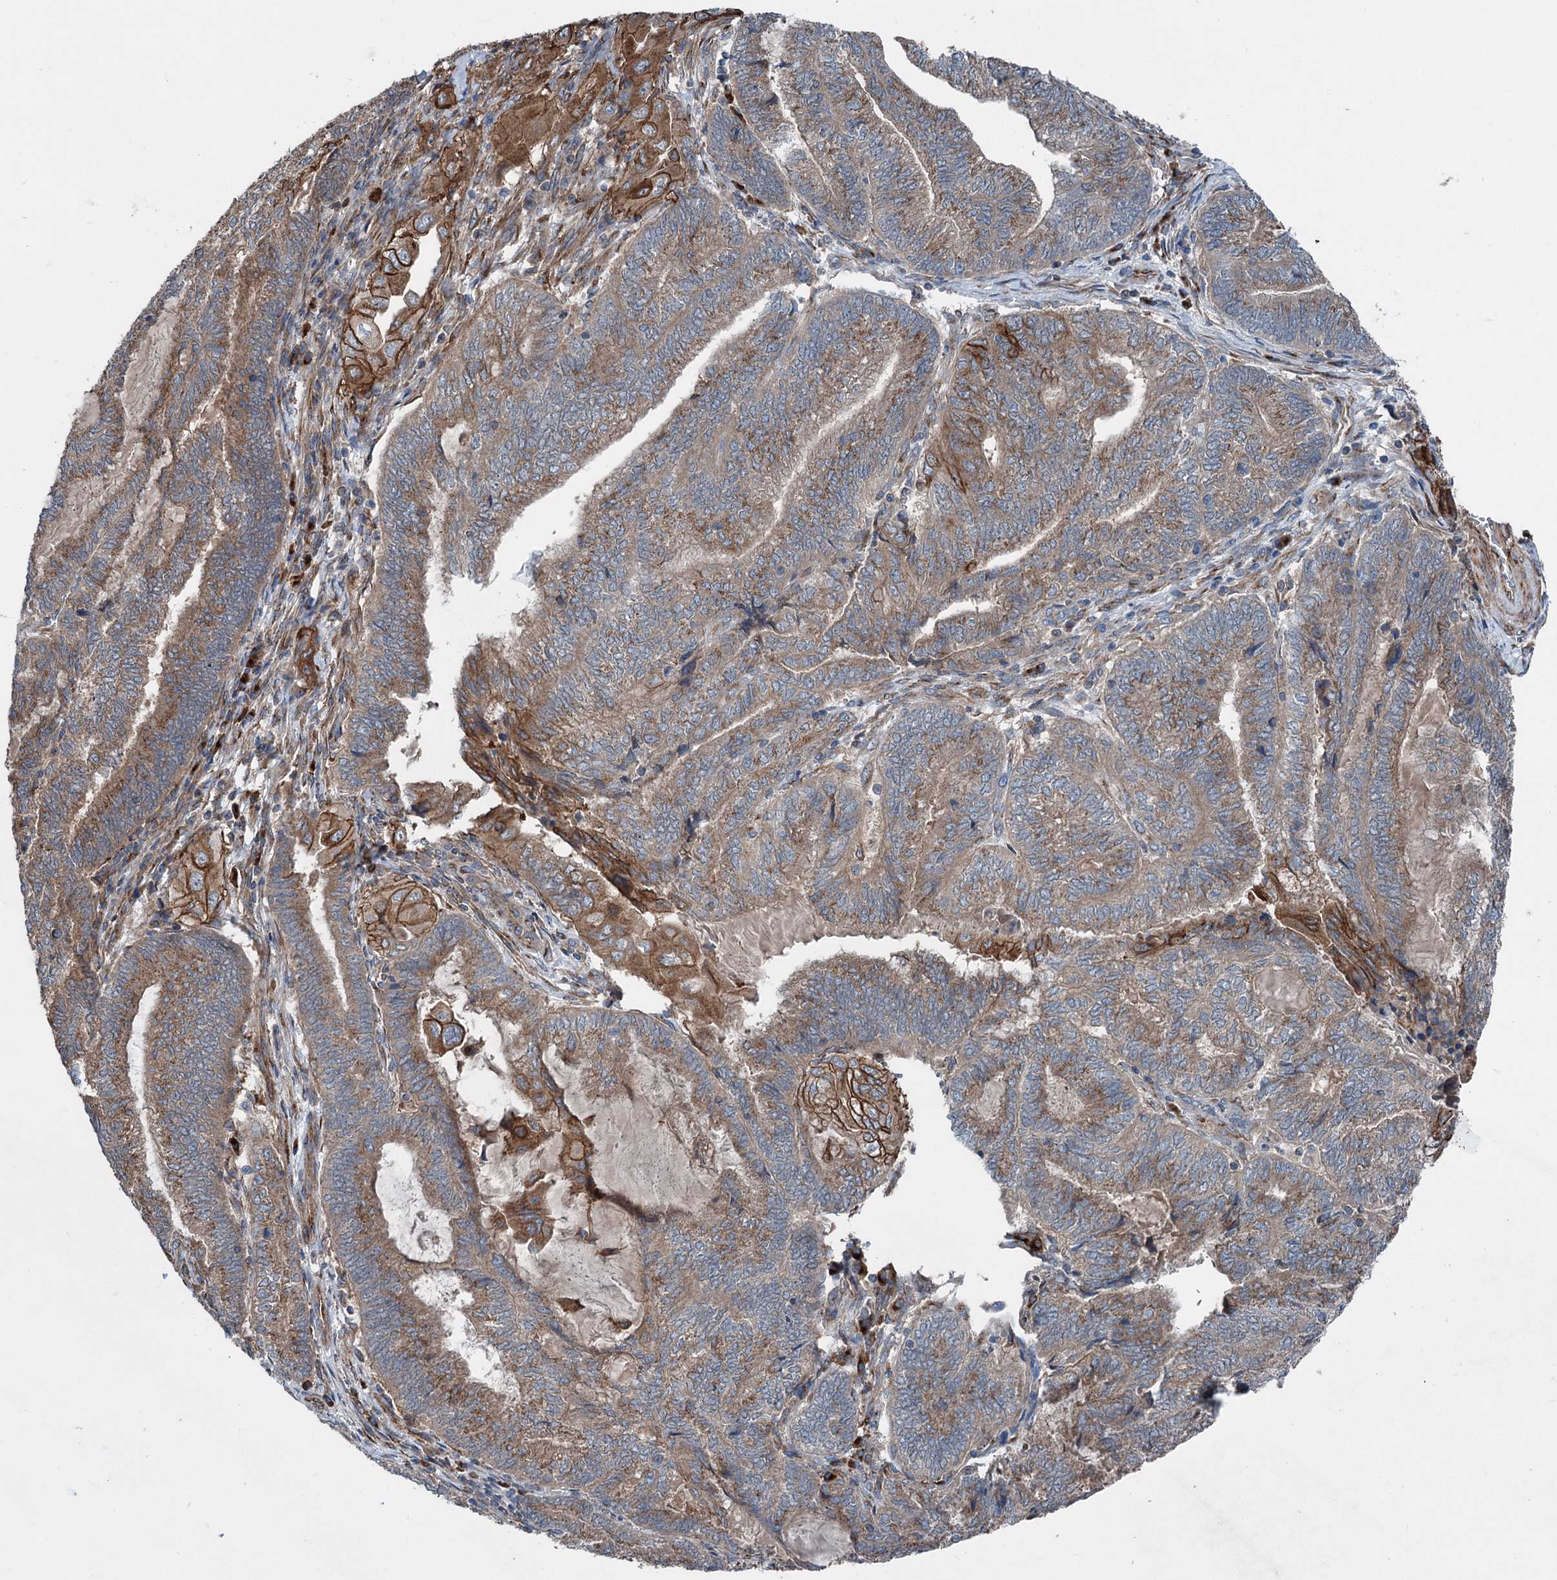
{"staining": {"intensity": "moderate", "quantity": ">75%", "location": "cytoplasmic/membranous"}, "tissue": "endometrial cancer", "cell_type": "Tumor cells", "image_type": "cancer", "snomed": [{"axis": "morphology", "description": "Adenocarcinoma, NOS"}, {"axis": "topography", "description": "Uterus"}, {"axis": "topography", "description": "Endometrium"}], "caption": "This image reveals endometrial cancer (adenocarcinoma) stained with IHC to label a protein in brown. The cytoplasmic/membranous of tumor cells show moderate positivity for the protein. Nuclei are counter-stained blue.", "gene": "CALCOCO1", "patient": {"sex": "female", "age": 70}}